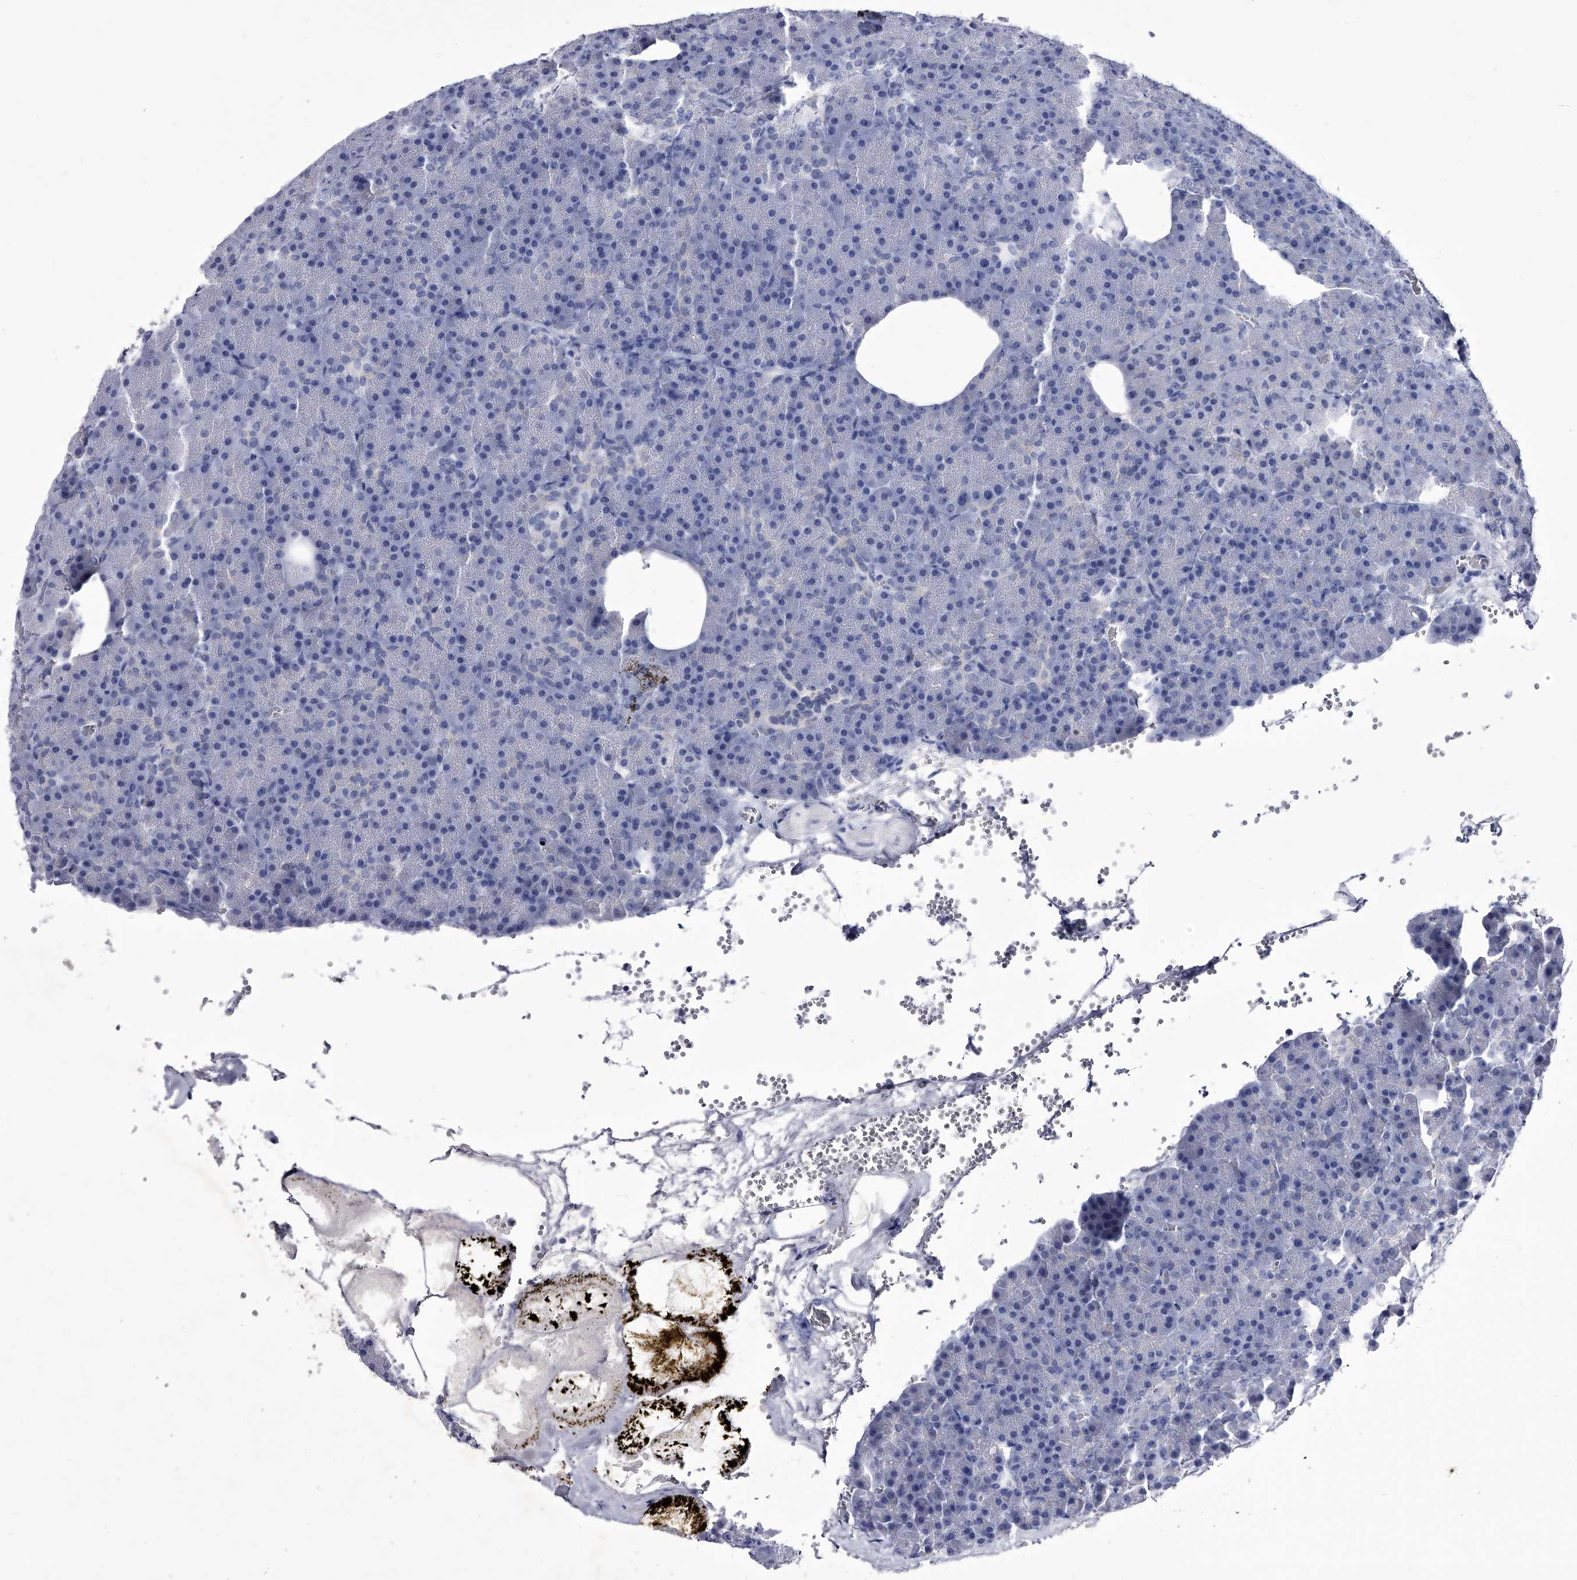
{"staining": {"intensity": "negative", "quantity": "none", "location": "none"}, "tissue": "pancreas", "cell_type": "Exocrine glandular cells", "image_type": "normal", "snomed": [{"axis": "morphology", "description": "Normal tissue, NOS"}, {"axis": "morphology", "description": "Carcinoid, malignant, NOS"}, {"axis": "topography", "description": "Pancreas"}], "caption": "Exocrine glandular cells show no significant expression in normal pancreas. (DAB (3,3'-diaminobenzidine) IHC visualized using brightfield microscopy, high magnification).", "gene": "CRISP2", "patient": {"sex": "female", "age": 35}}